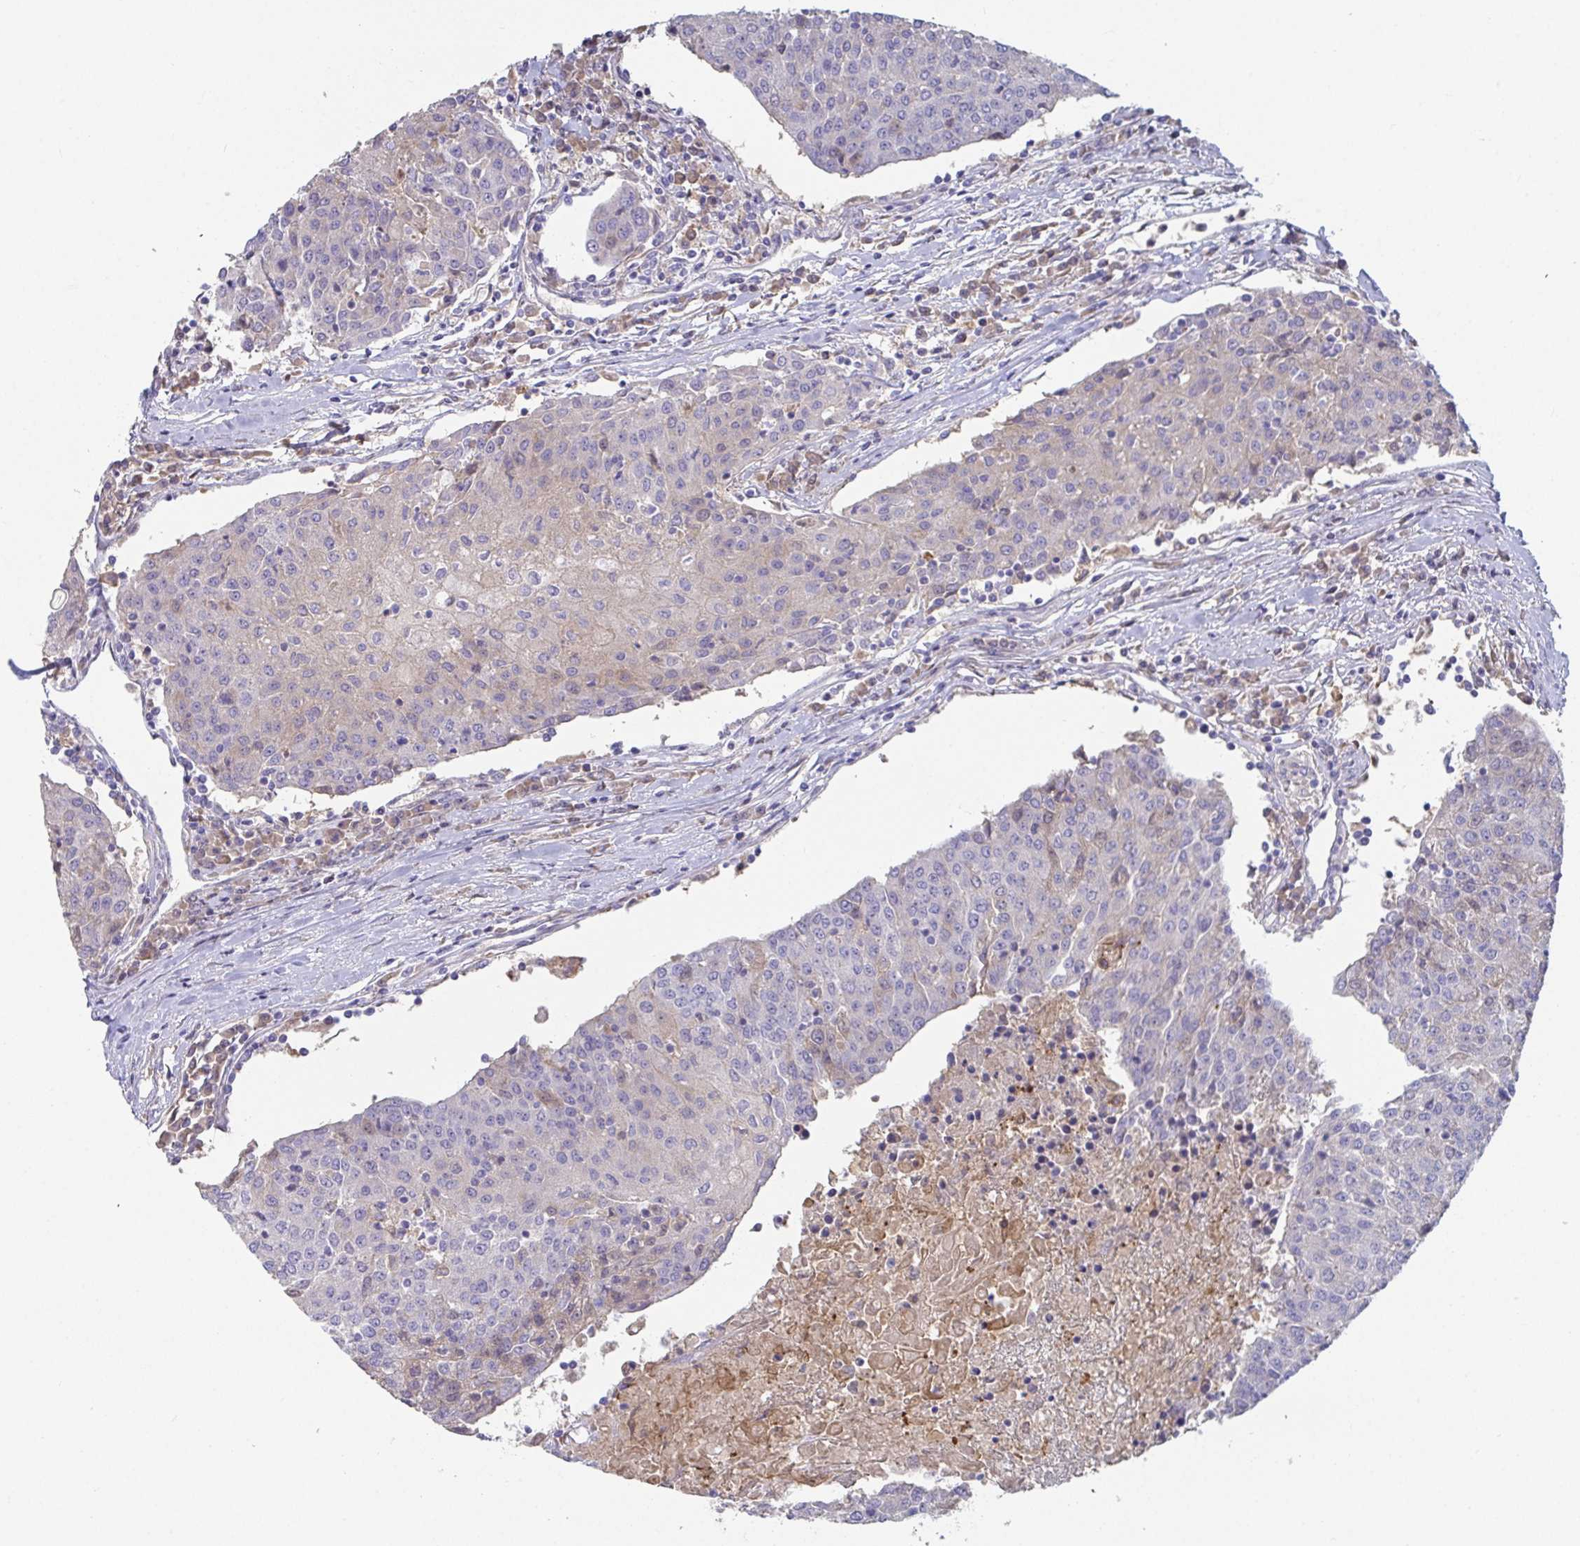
{"staining": {"intensity": "negative", "quantity": "none", "location": "none"}, "tissue": "urothelial cancer", "cell_type": "Tumor cells", "image_type": "cancer", "snomed": [{"axis": "morphology", "description": "Urothelial carcinoma, High grade"}, {"axis": "topography", "description": "Urinary bladder"}], "caption": "This is an IHC micrograph of human high-grade urothelial carcinoma. There is no staining in tumor cells.", "gene": "ANO5", "patient": {"sex": "female", "age": 85}}